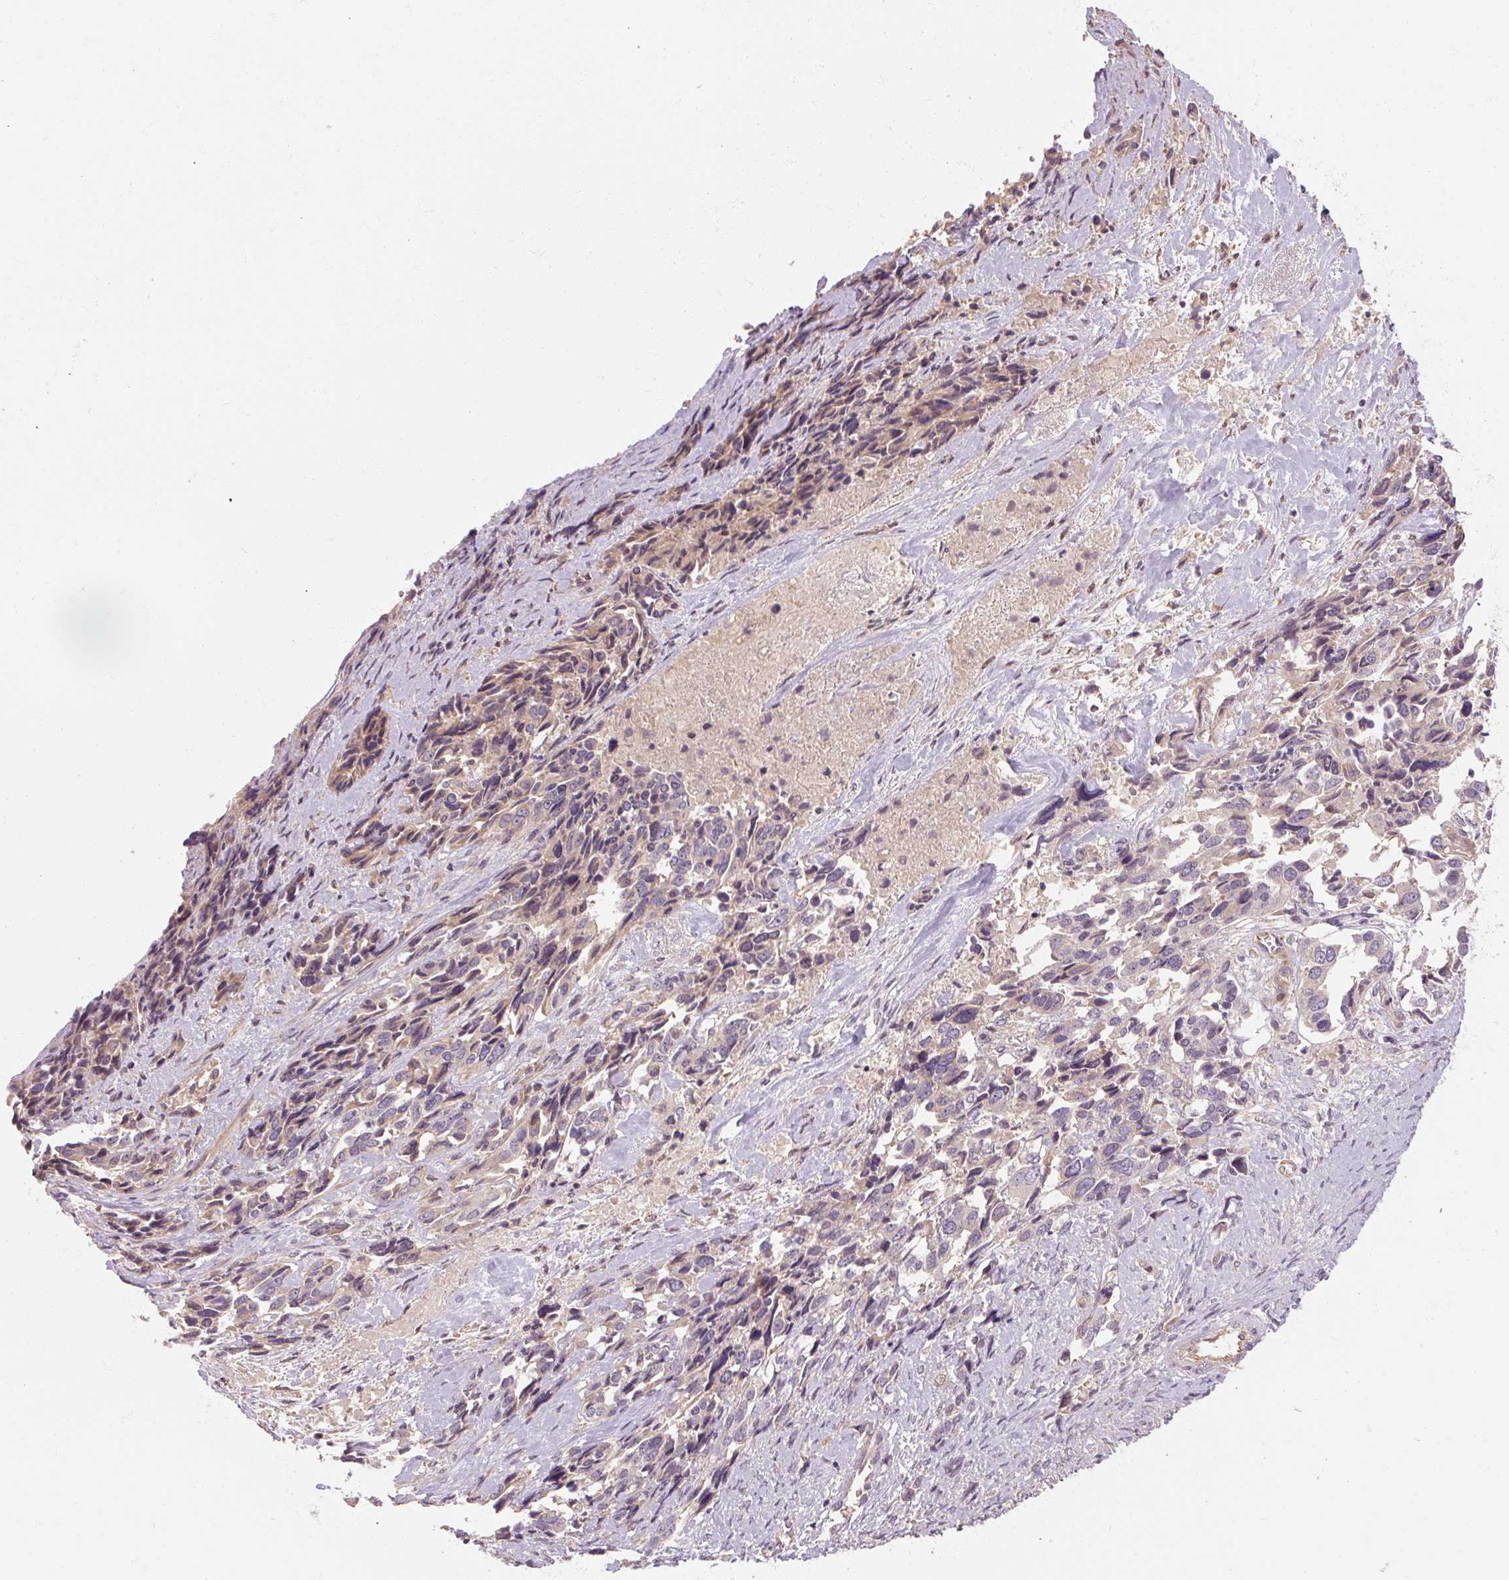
{"staining": {"intensity": "negative", "quantity": "none", "location": "none"}, "tissue": "ovarian cancer", "cell_type": "Tumor cells", "image_type": "cancer", "snomed": [{"axis": "morphology", "description": "Cystadenocarcinoma, serous, NOS"}, {"axis": "topography", "description": "Ovary"}], "caption": "The micrograph shows no staining of tumor cells in serous cystadenocarcinoma (ovarian).", "gene": "RB1CC1", "patient": {"sex": "female", "age": 44}}